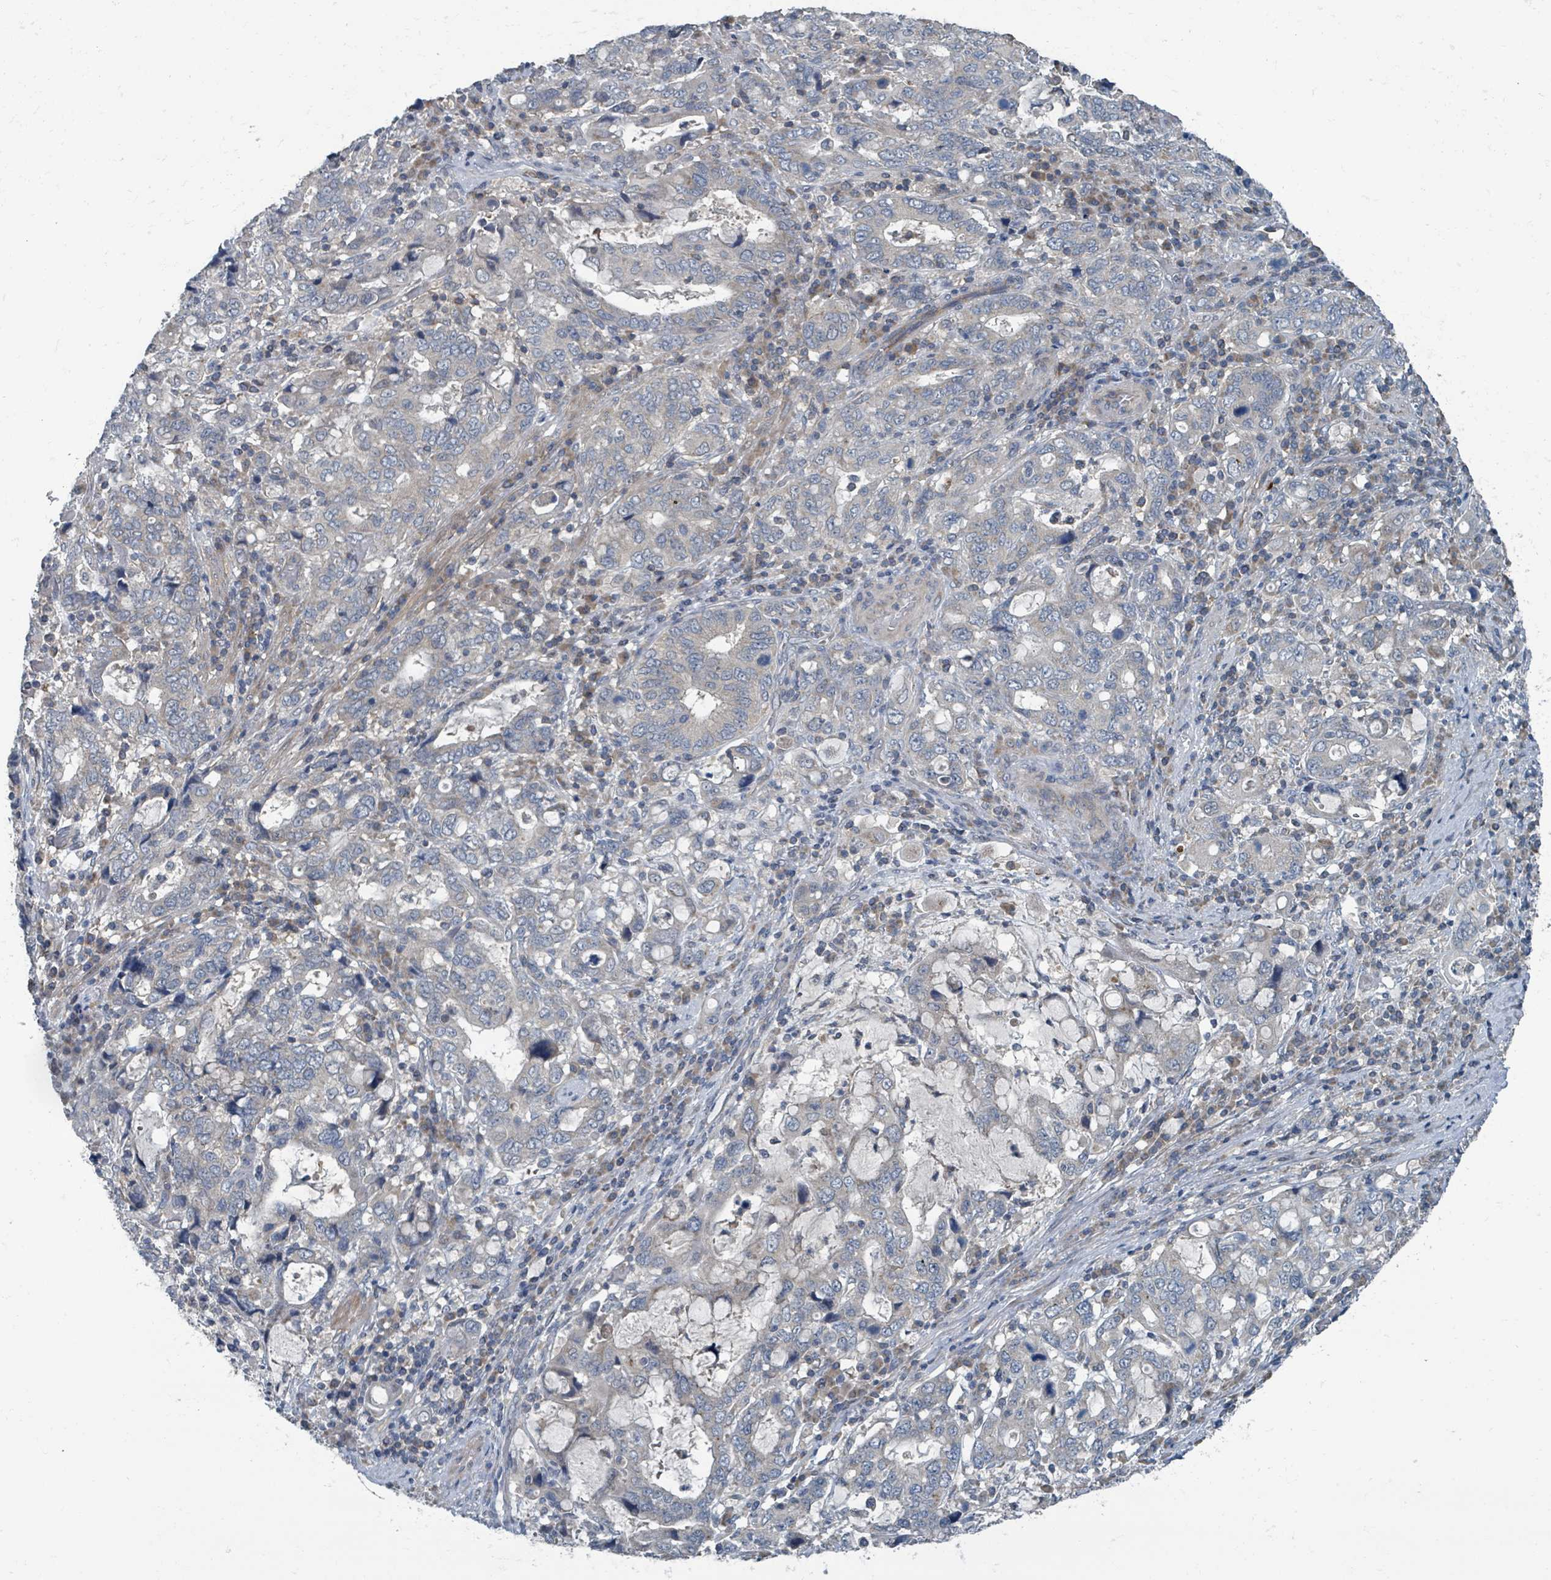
{"staining": {"intensity": "negative", "quantity": "none", "location": "none"}, "tissue": "stomach cancer", "cell_type": "Tumor cells", "image_type": "cancer", "snomed": [{"axis": "morphology", "description": "Adenocarcinoma, NOS"}, {"axis": "topography", "description": "Stomach, upper"}, {"axis": "topography", "description": "Stomach"}], "caption": "A photomicrograph of human stomach adenocarcinoma is negative for staining in tumor cells.", "gene": "ACBD4", "patient": {"sex": "male", "age": 62}}